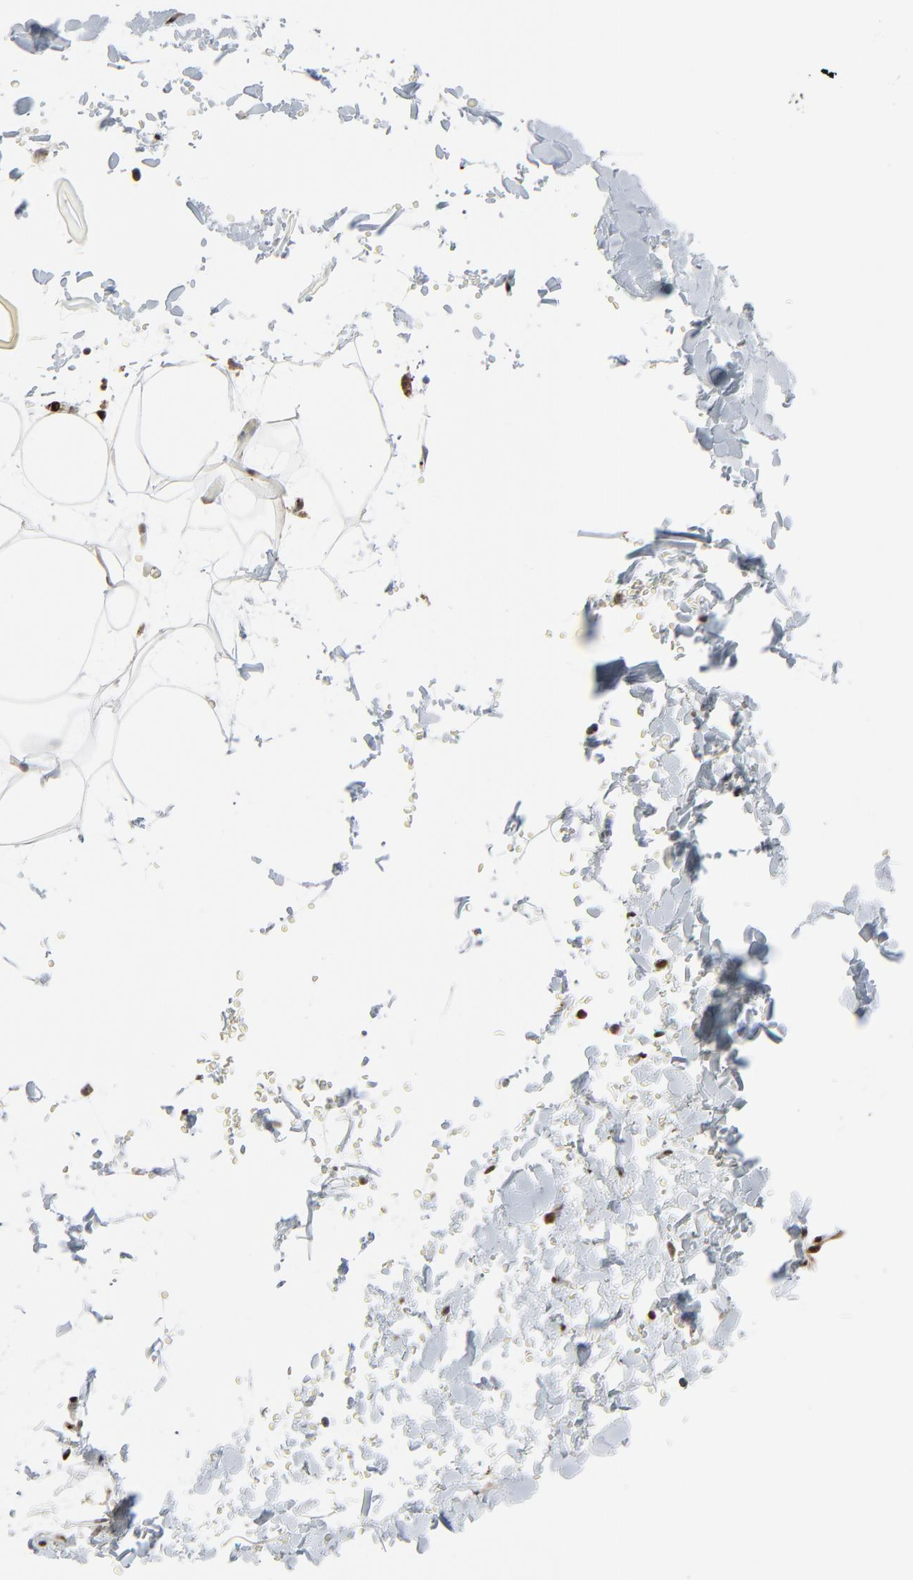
{"staining": {"intensity": "strong", "quantity": ">75%", "location": "nuclear"}, "tissue": "adipose tissue", "cell_type": "Adipocytes", "image_type": "normal", "snomed": [{"axis": "morphology", "description": "Normal tissue, NOS"}, {"axis": "topography", "description": "Soft tissue"}], "caption": "Immunohistochemistry (IHC) histopathology image of normal human adipose tissue stained for a protein (brown), which displays high levels of strong nuclear staining in about >75% of adipocytes.", "gene": "MEIS2", "patient": {"sex": "male", "age": 72}}